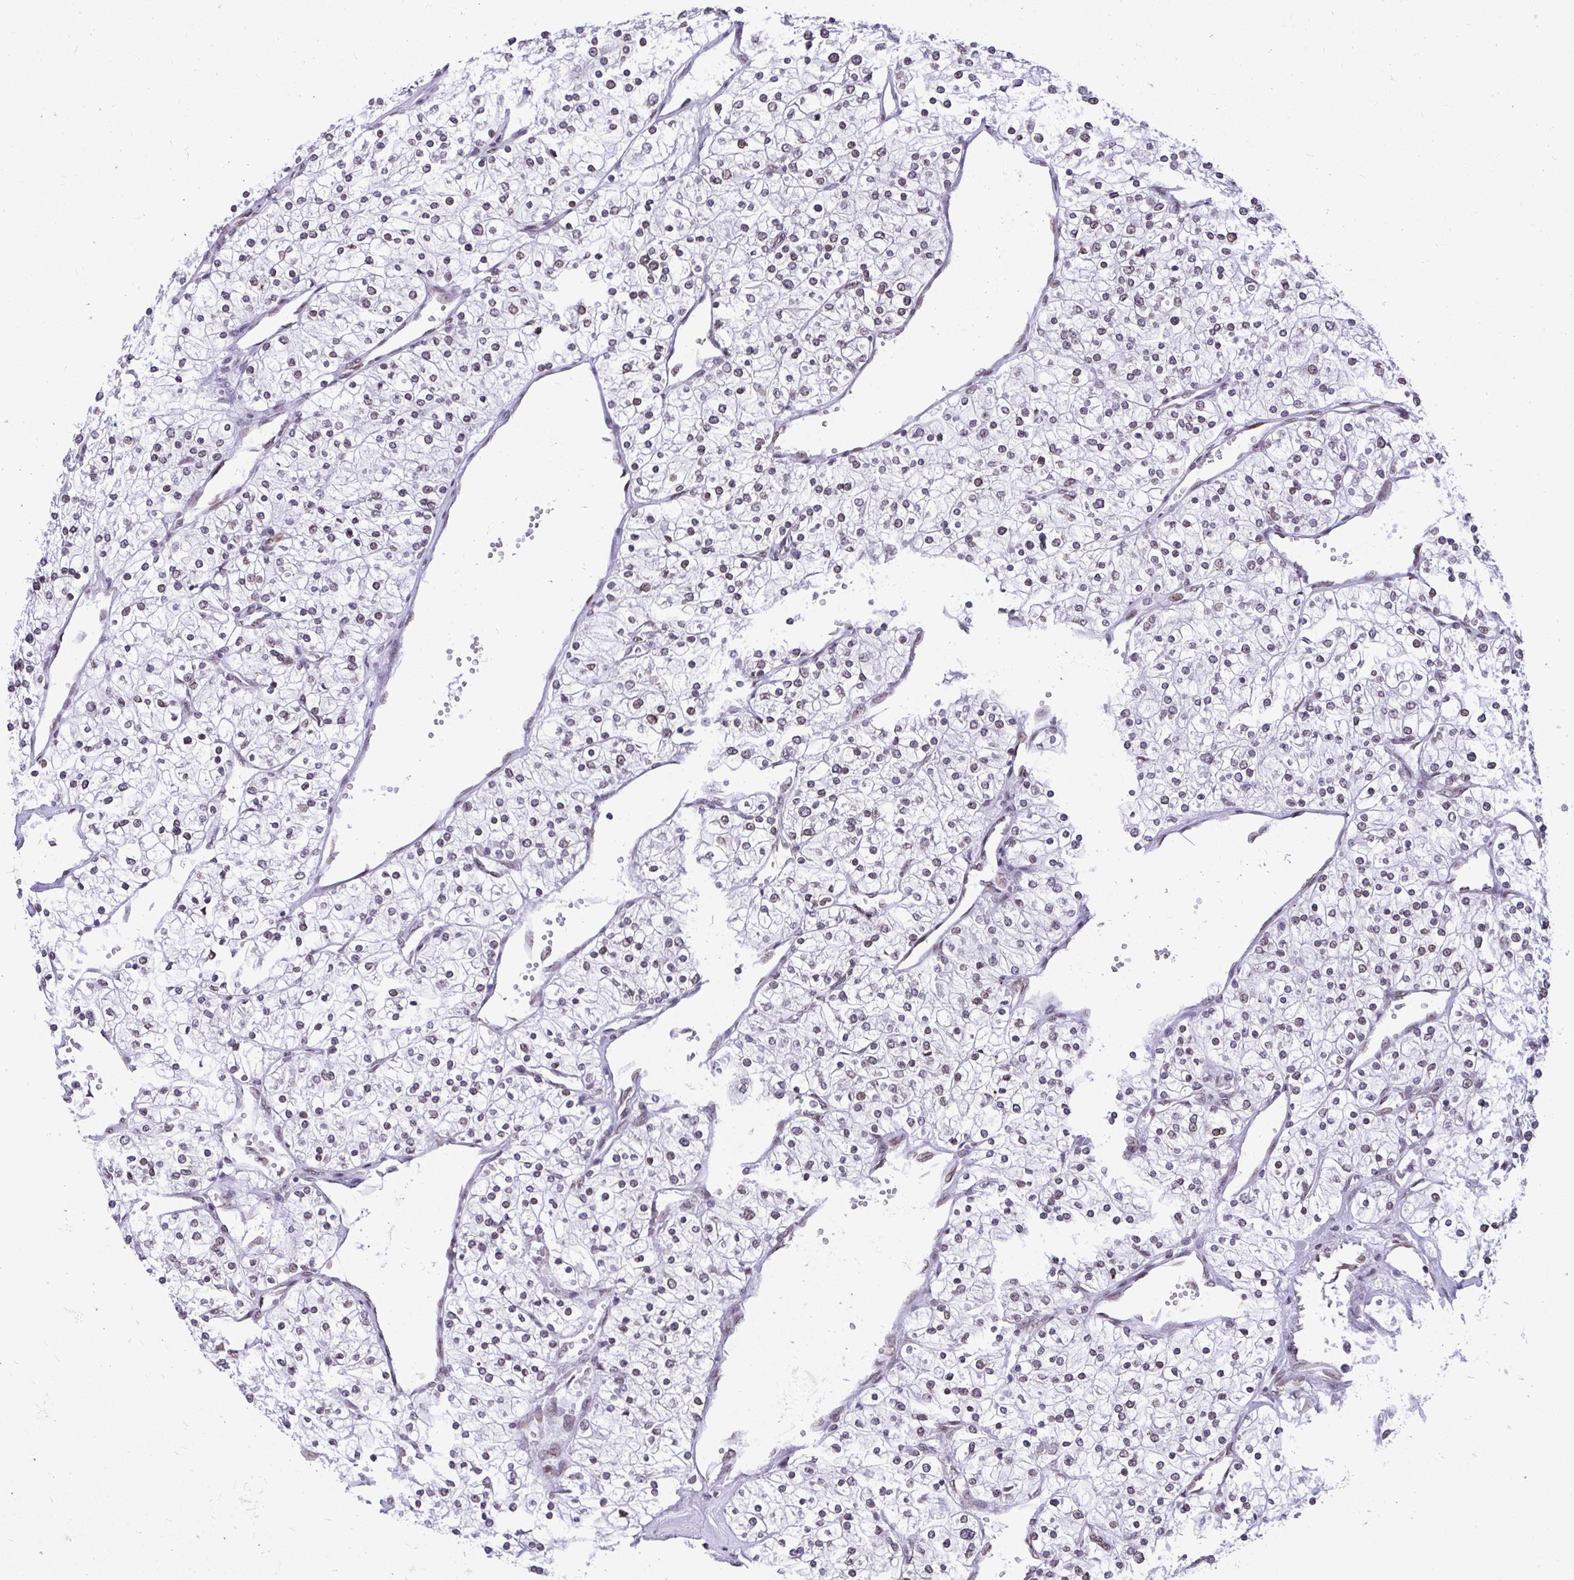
{"staining": {"intensity": "weak", "quantity": "25%-75%", "location": "nuclear"}, "tissue": "renal cancer", "cell_type": "Tumor cells", "image_type": "cancer", "snomed": [{"axis": "morphology", "description": "Adenocarcinoma, NOS"}, {"axis": "topography", "description": "Kidney"}], "caption": "Weak nuclear staining for a protein is appreciated in about 25%-75% of tumor cells of adenocarcinoma (renal) using immunohistochemistry (IHC).", "gene": "BANF1", "patient": {"sex": "male", "age": 80}}